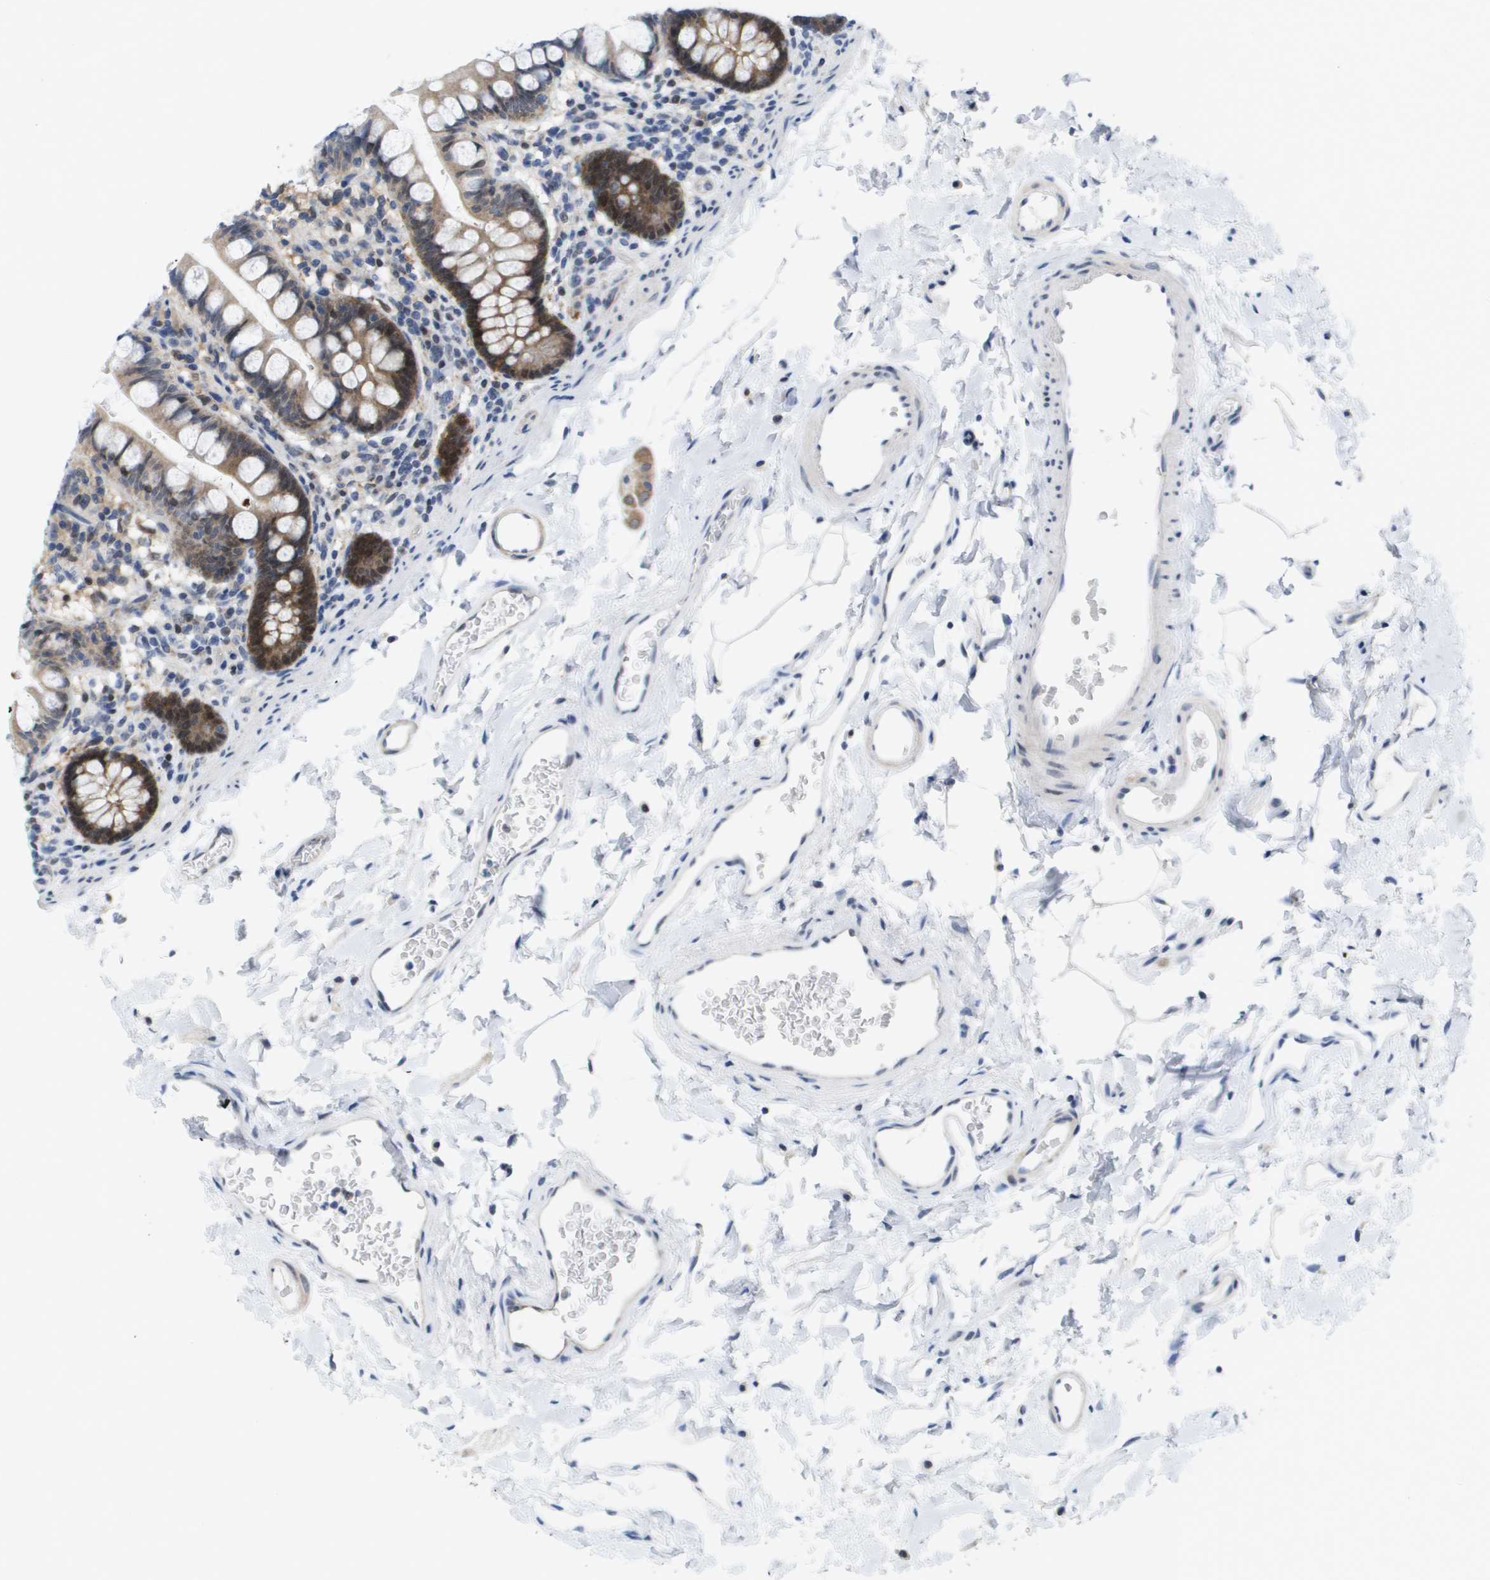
{"staining": {"intensity": "moderate", "quantity": ">75%", "location": "cytoplasmic/membranous,nuclear"}, "tissue": "small intestine", "cell_type": "Glandular cells", "image_type": "normal", "snomed": [{"axis": "morphology", "description": "Normal tissue, NOS"}, {"axis": "topography", "description": "Small intestine"}], "caption": "This image demonstrates immunohistochemistry (IHC) staining of unremarkable small intestine, with medium moderate cytoplasmic/membranous,nuclear staining in about >75% of glandular cells.", "gene": "FKBP4", "patient": {"sex": "female", "age": 58}}